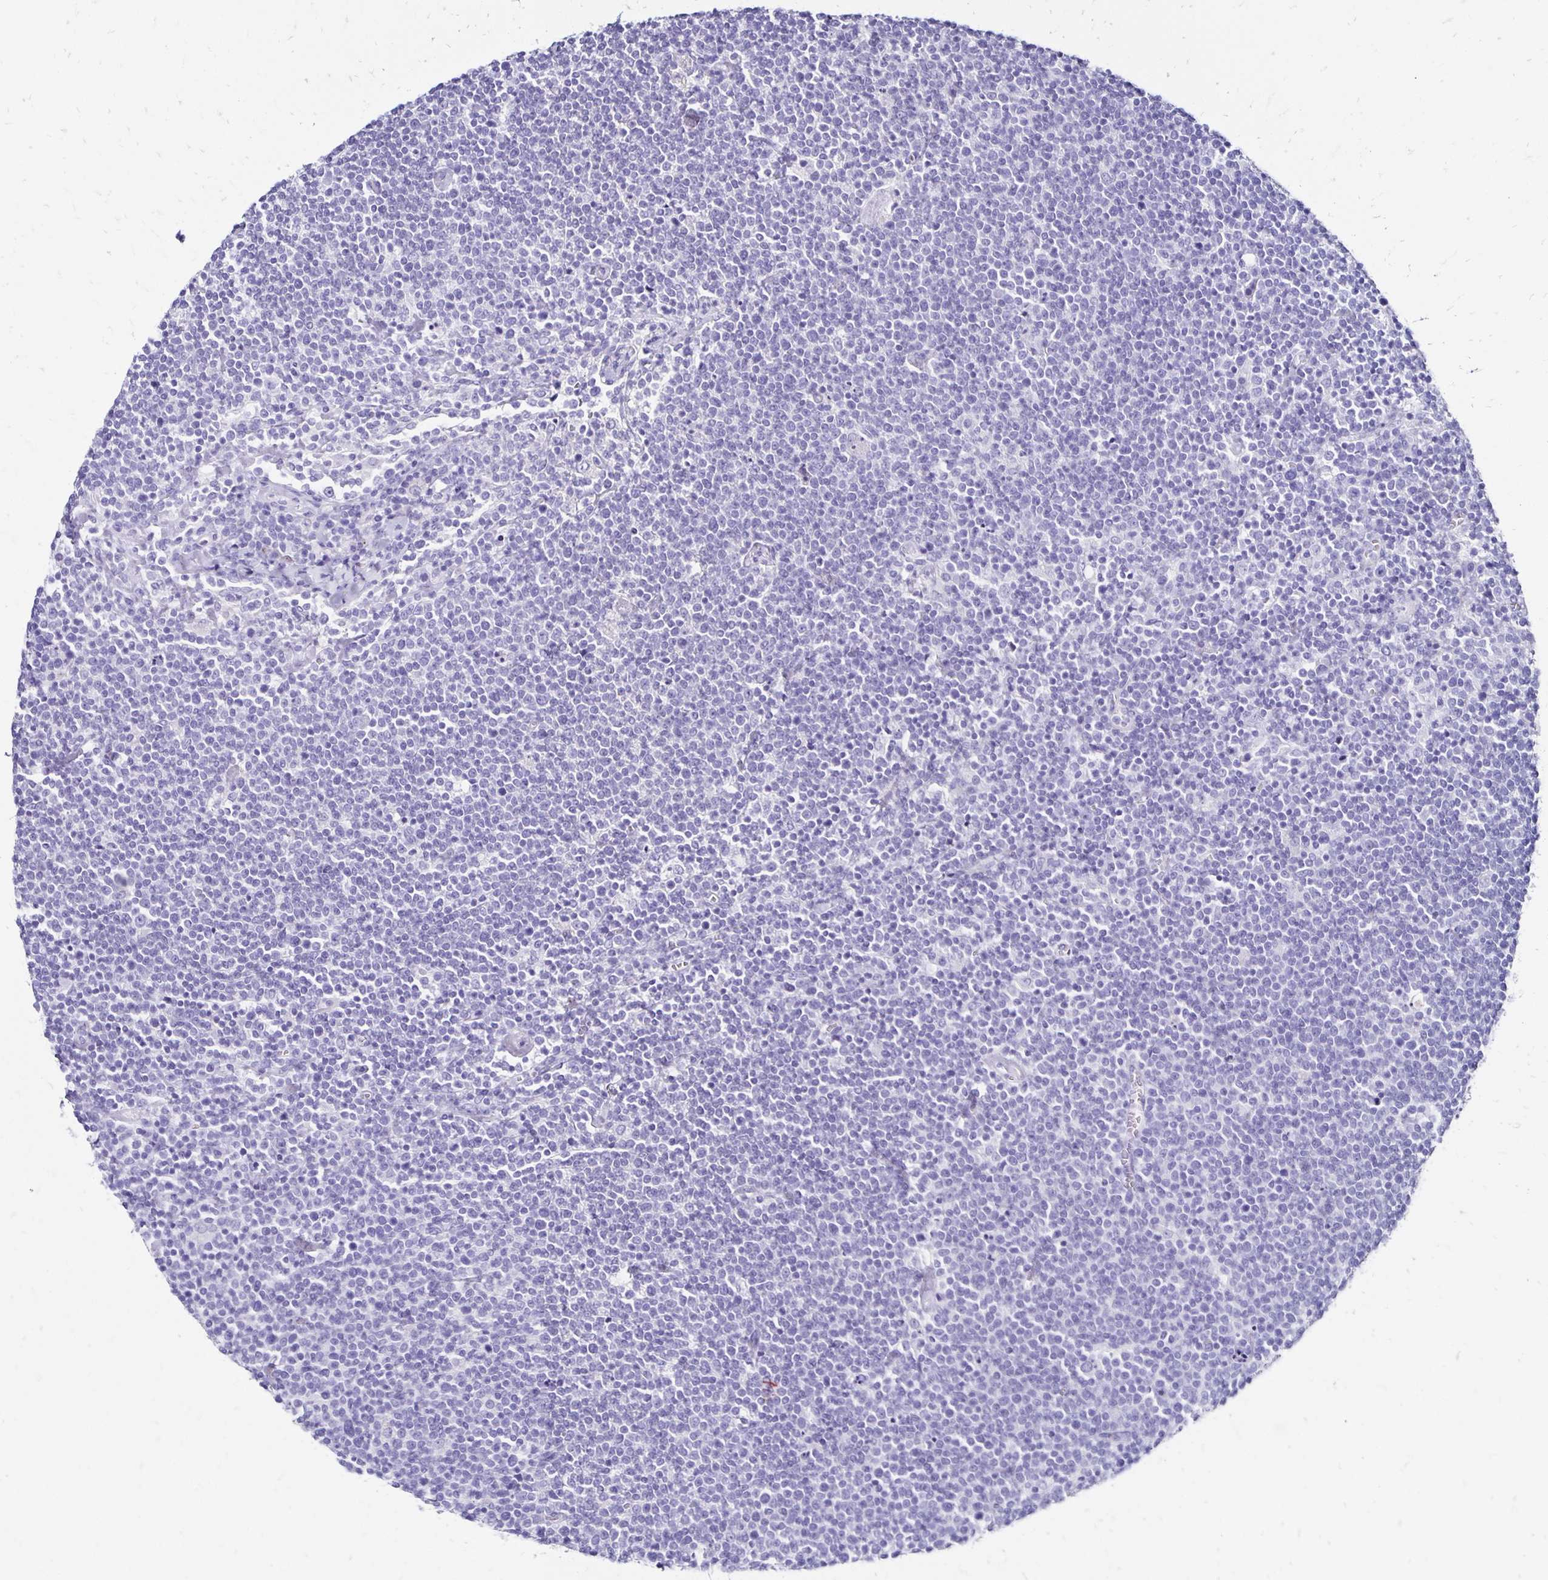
{"staining": {"intensity": "negative", "quantity": "none", "location": "none"}, "tissue": "lymphoma", "cell_type": "Tumor cells", "image_type": "cancer", "snomed": [{"axis": "morphology", "description": "Malignant lymphoma, non-Hodgkin's type, High grade"}, {"axis": "topography", "description": "Lymph node"}], "caption": "Tumor cells are negative for protein expression in human lymphoma.", "gene": "KCNT1", "patient": {"sex": "male", "age": 61}}